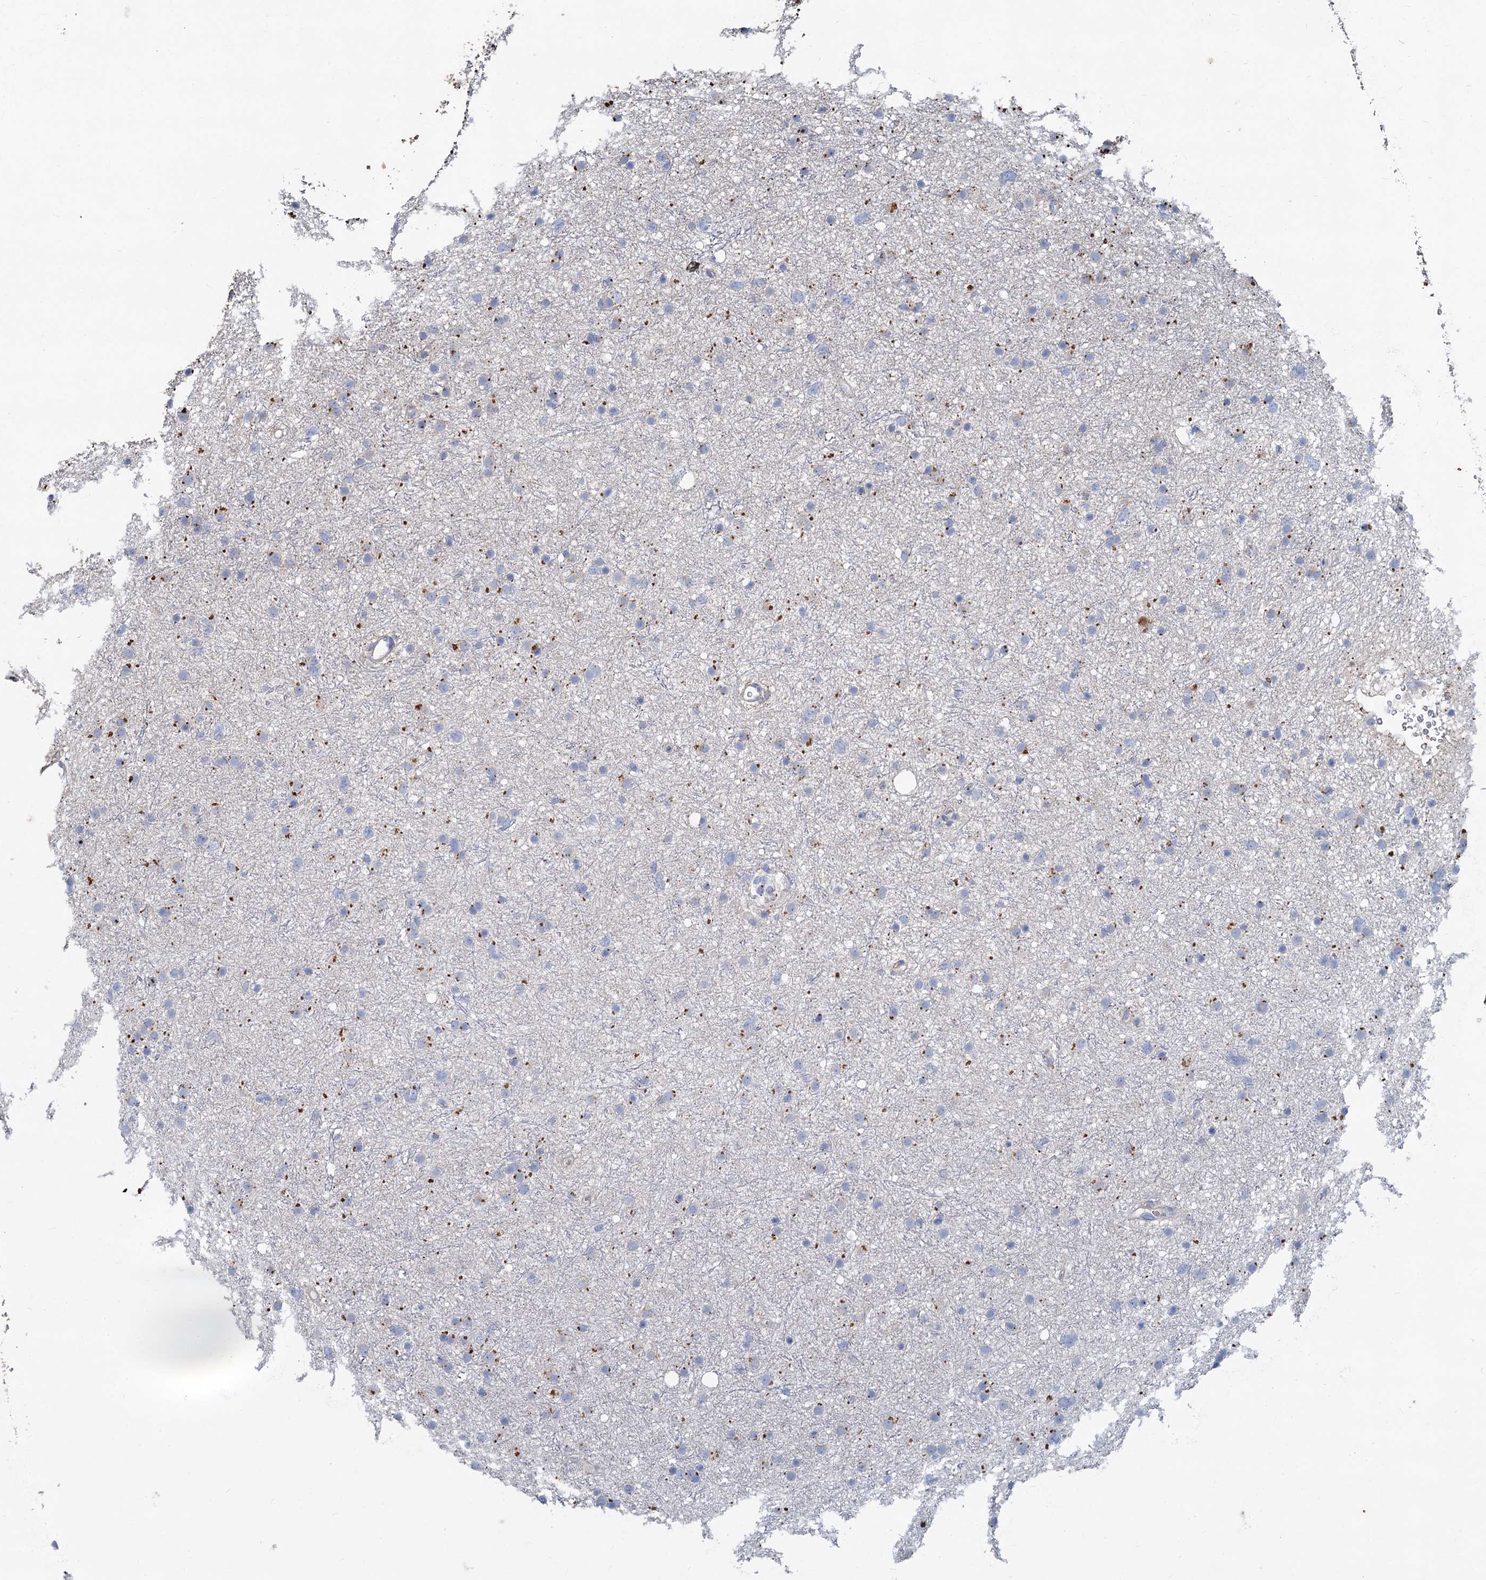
{"staining": {"intensity": "negative", "quantity": "none", "location": "none"}, "tissue": "glioma", "cell_type": "Tumor cells", "image_type": "cancer", "snomed": [{"axis": "morphology", "description": "Glioma, malignant, Low grade"}, {"axis": "topography", "description": "Cerebral cortex"}], "caption": "Immunohistochemistry (IHC) image of human glioma stained for a protein (brown), which reveals no staining in tumor cells.", "gene": "TCTN2", "patient": {"sex": "female", "age": 39}}